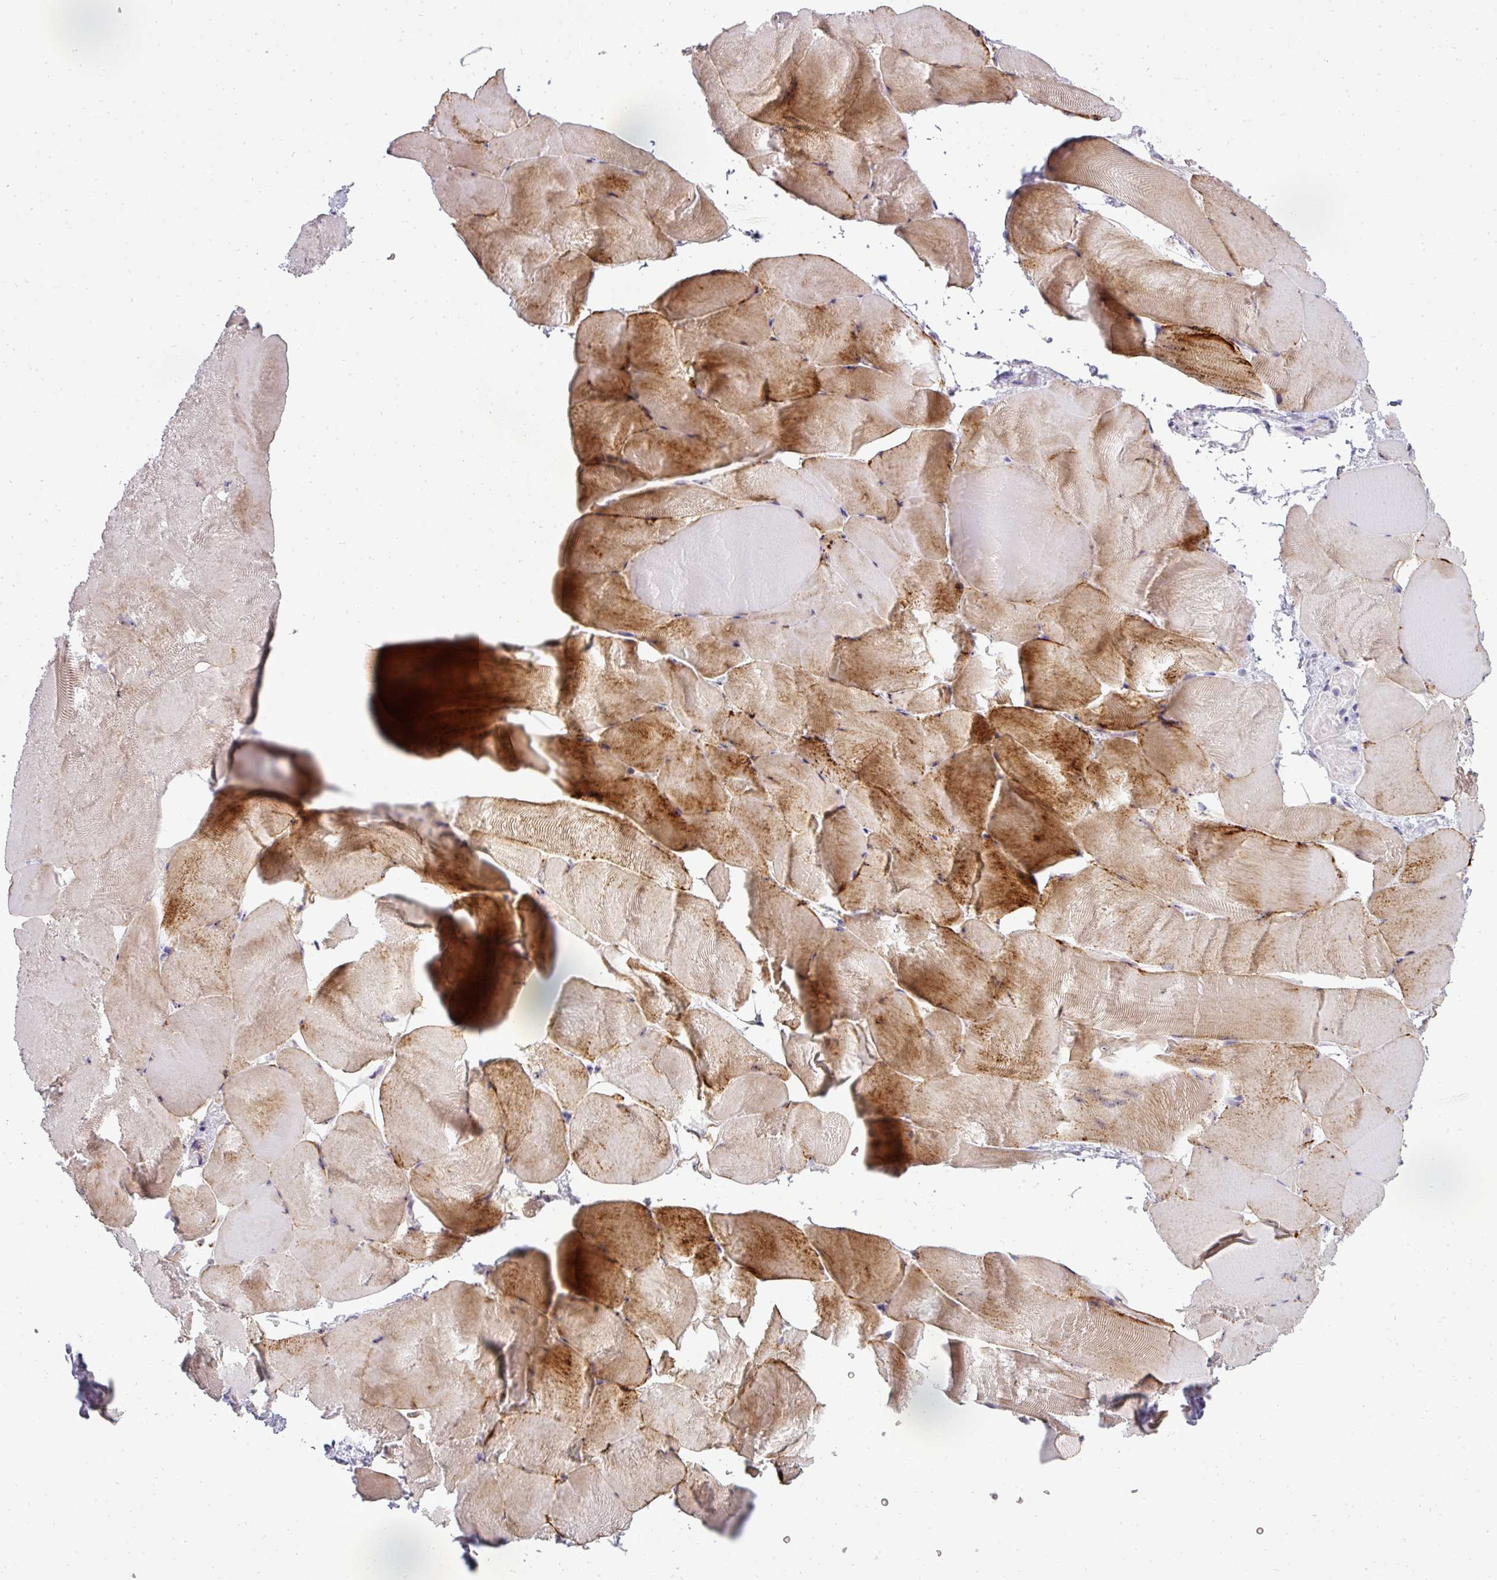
{"staining": {"intensity": "strong", "quantity": "<25%", "location": "cytoplasmic/membranous"}, "tissue": "skeletal muscle", "cell_type": "Myocytes", "image_type": "normal", "snomed": [{"axis": "morphology", "description": "Normal tissue, NOS"}, {"axis": "topography", "description": "Skeletal muscle"}], "caption": "This image reveals immunohistochemistry staining of unremarkable skeletal muscle, with medium strong cytoplasmic/membranous expression in approximately <25% of myocytes.", "gene": "ASXL3", "patient": {"sex": "female", "age": 64}}